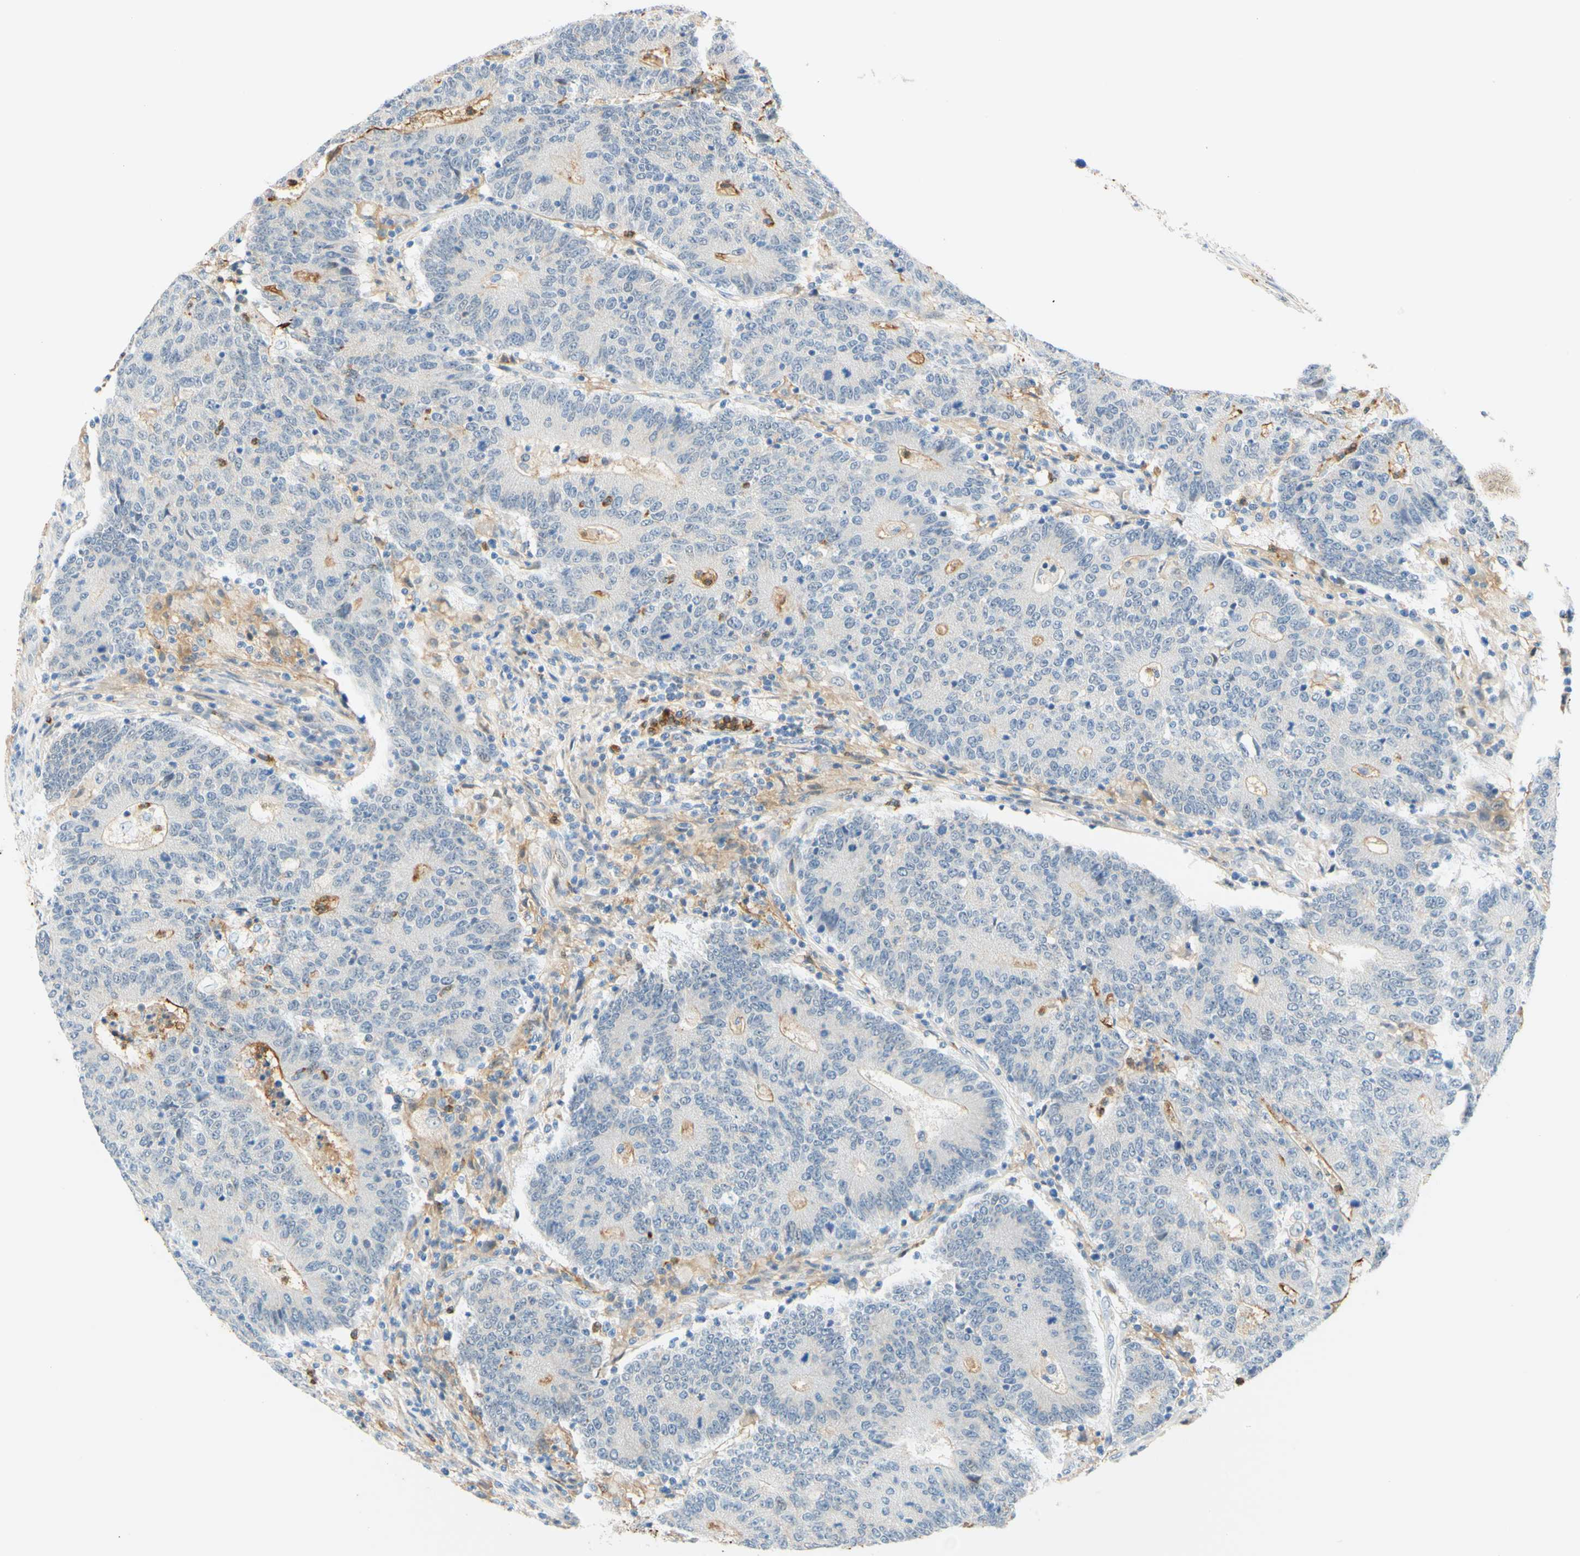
{"staining": {"intensity": "negative", "quantity": "none", "location": "none"}, "tissue": "colorectal cancer", "cell_type": "Tumor cells", "image_type": "cancer", "snomed": [{"axis": "morphology", "description": "Normal tissue, NOS"}, {"axis": "morphology", "description": "Adenocarcinoma, NOS"}, {"axis": "topography", "description": "Colon"}], "caption": "Colorectal adenocarcinoma was stained to show a protein in brown. There is no significant expression in tumor cells. Brightfield microscopy of immunohistochemistry (IHC) stained with DAB (3,3'-diaminobenzidine) (brown) and hematoxylin (blue), captured at high magnification.", "gene": "TREM2", "patient": {"sex": "female", "age": 75}}